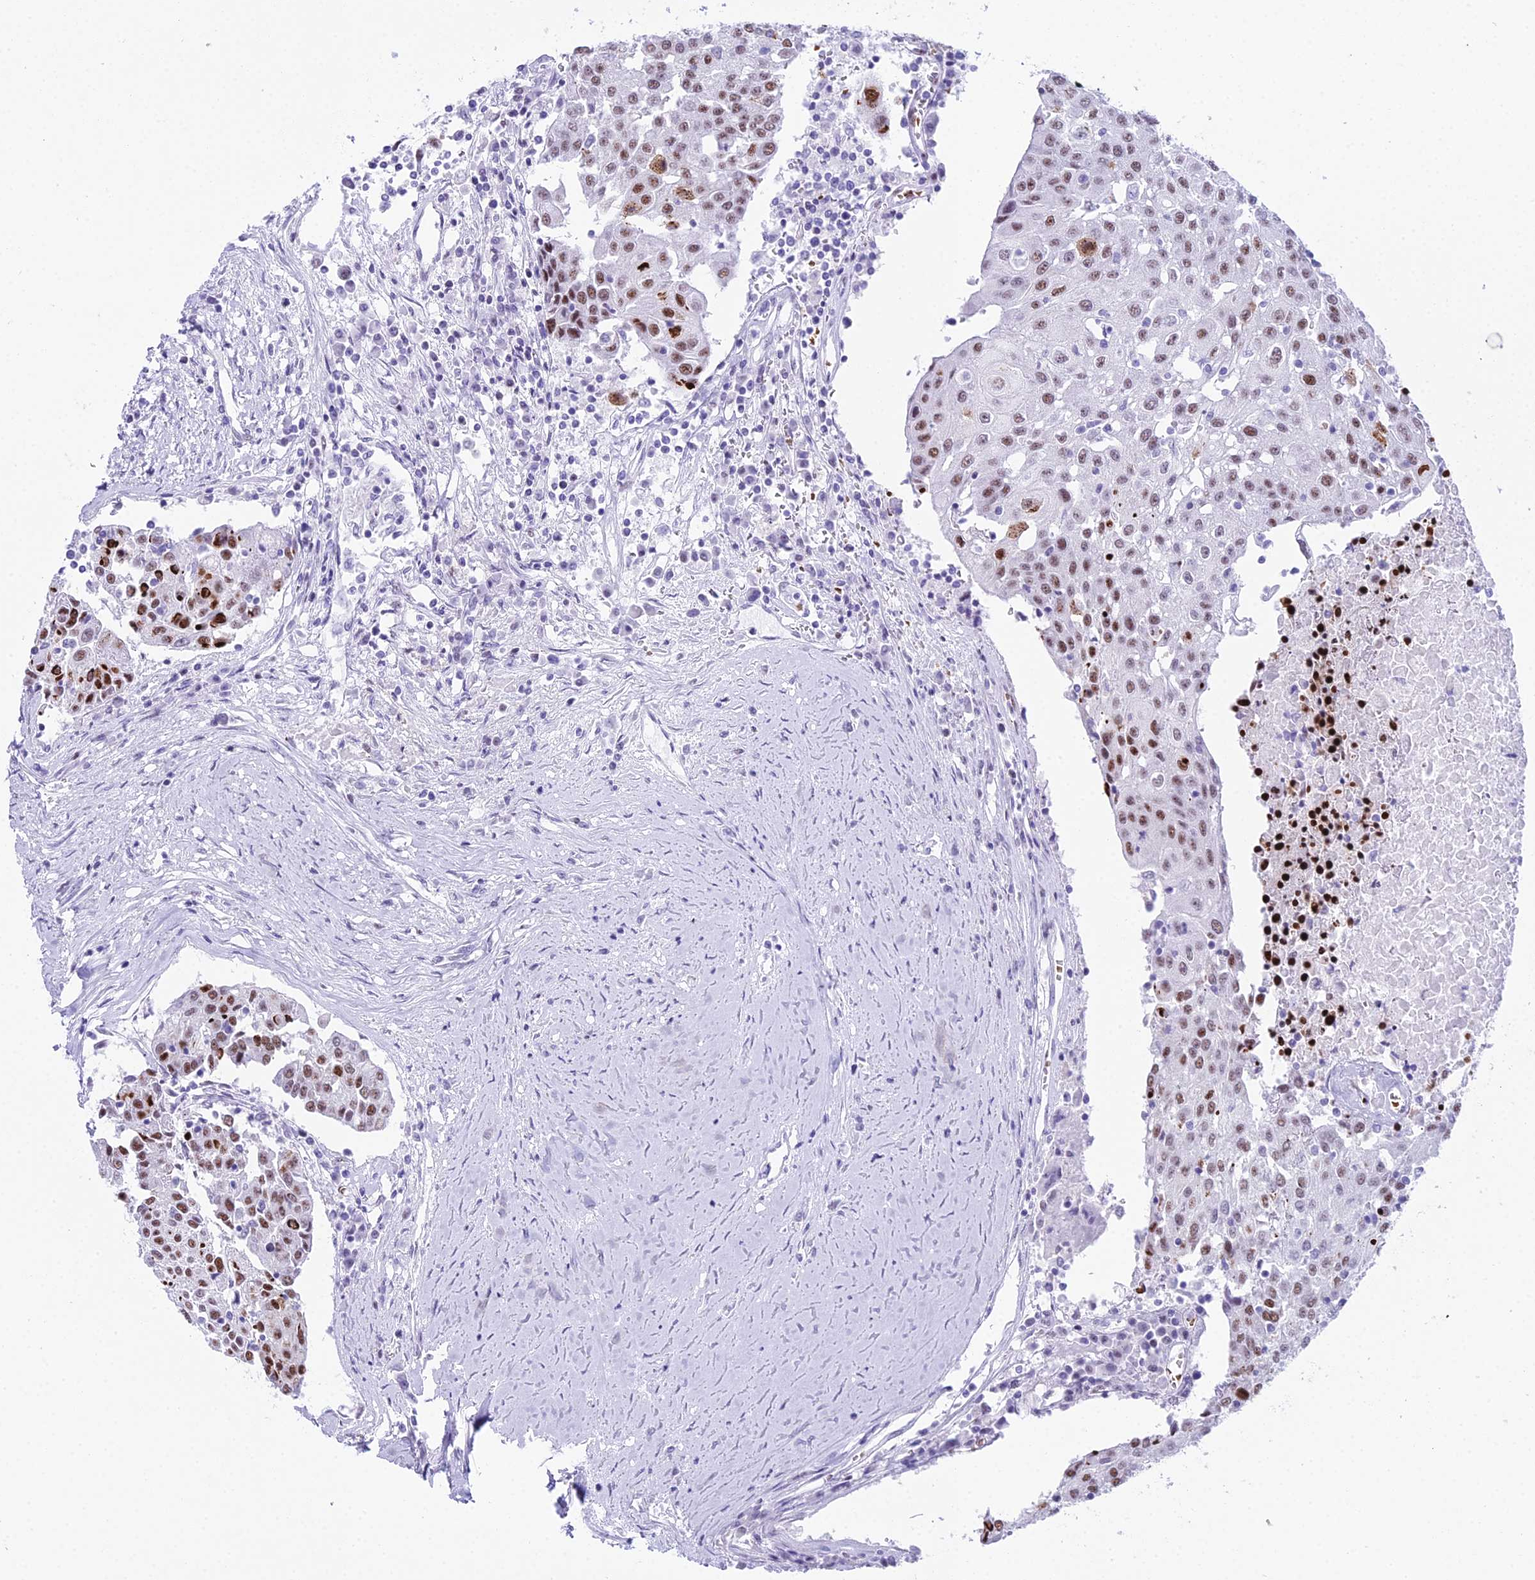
{"staining": {"intensity": "moderate", "quantity": ">75%", "location": "nuclear"}, "tissue": "urothelial cancer", "cell_type": "Tumor cells", "image_type": "cancer", "snomed": [{"axis": "morphology", "description": "Urothelial carcinoma, High grade"}, {"axis": "topography", "description": "Urinary bladder"}], "caption": "Brown immunohistochemical staining in human high-grade urothelial carcinoma displays moderate nuclear positivity in approximately >75% of tumor cells.", "gene": "RNPS1", "patient": {"sex": "female", "age": 85}}